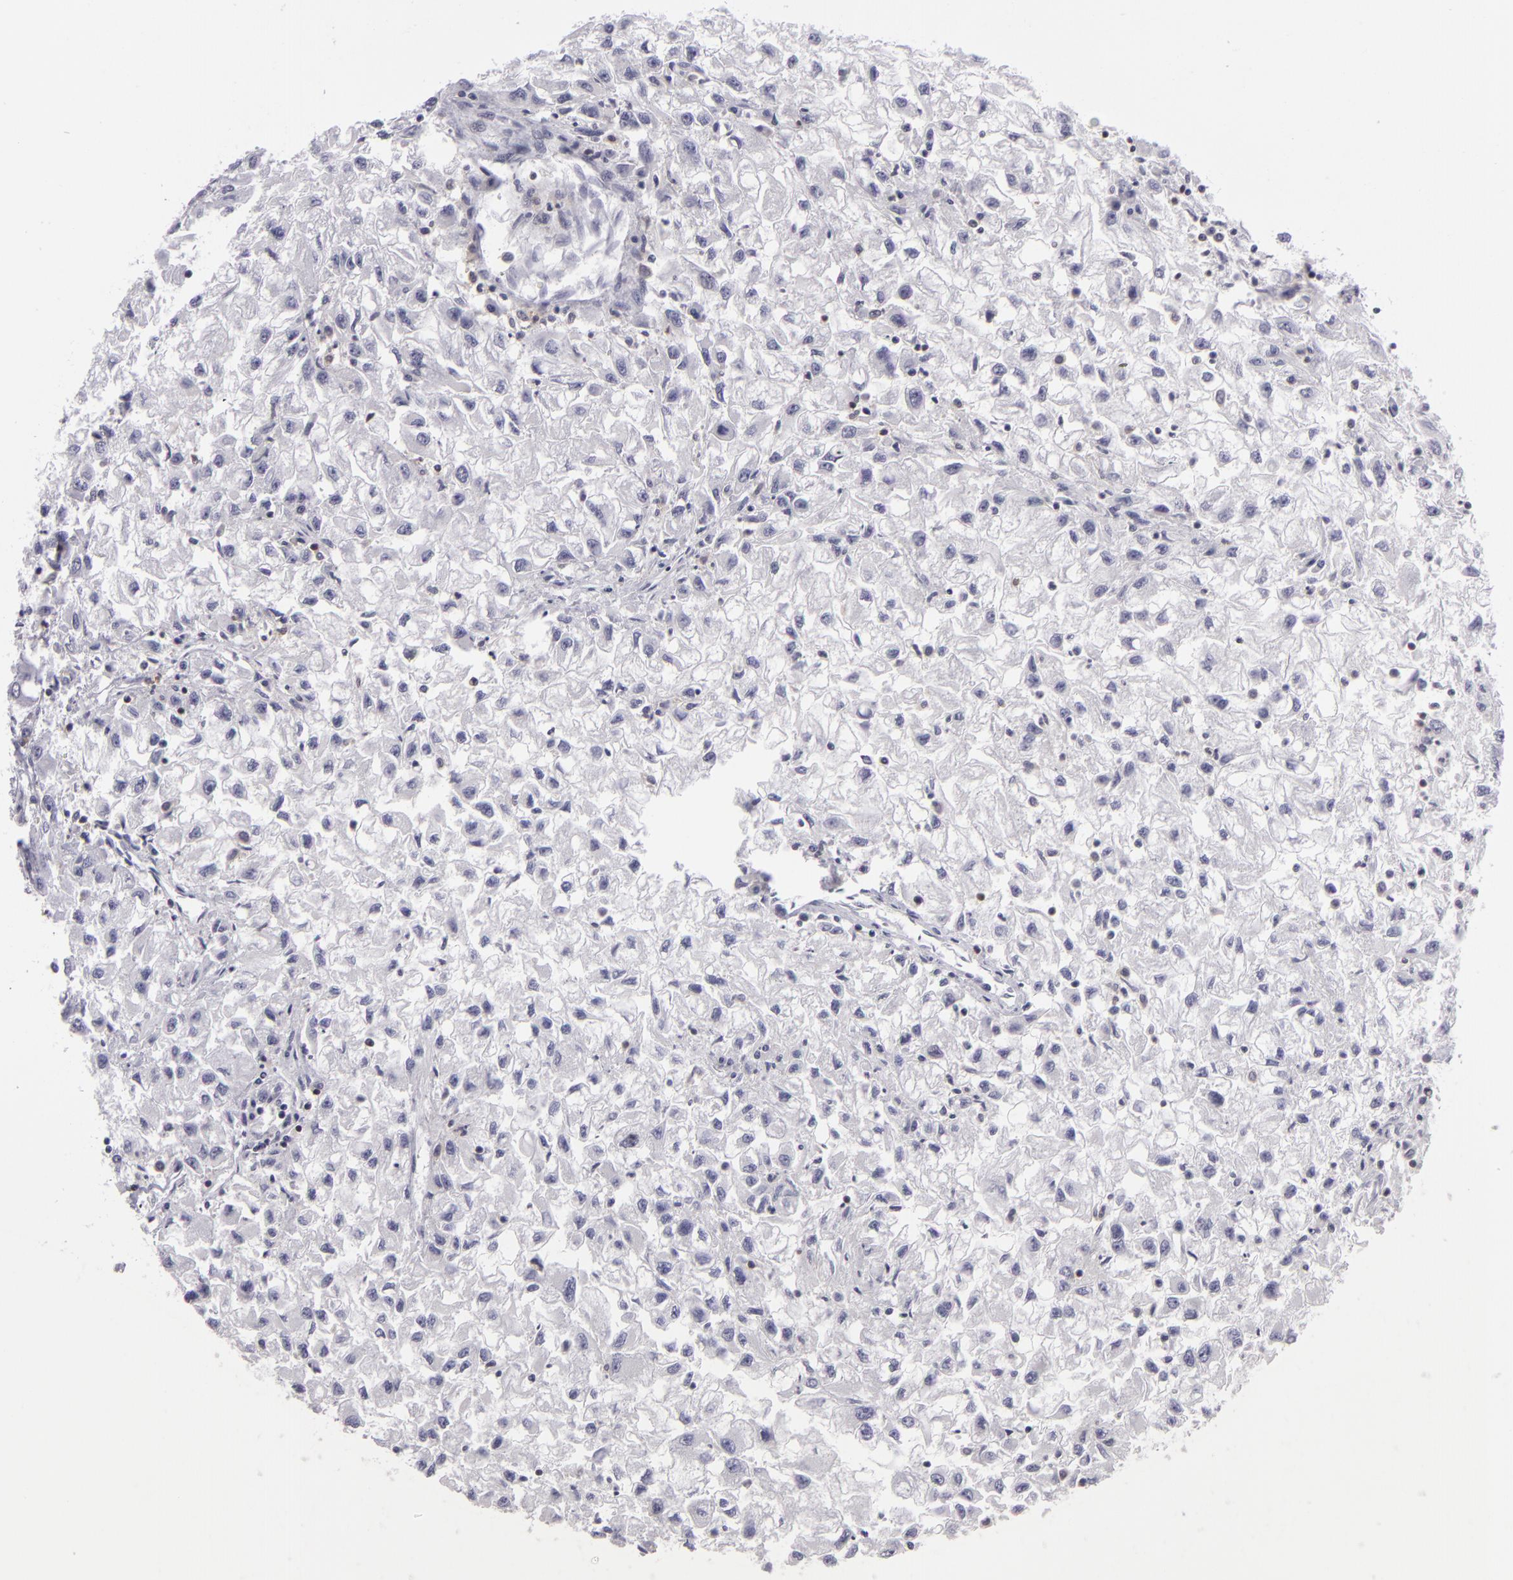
{"staining": {"intensity": "negative", "quantity": "none", "location": "none"}, "tissue": "renal cancer", "cell_type": "Tumor cells", "image_type": "cancer", "snomed": [{"axis": "morphology", "description": "Adenocarcinoma, NOS"}, {"axis": "topography", "description": "Kidney"}], "caption": "Immunohistochemical staining of human renal cancer (adenocarcinoma) shows no significant positivity in tumor cells. (DAB IHC visualized using brightfield microscopy, high magnification).", "gene": "KCNAB2", "patient": {"sex": "male", "age": 59}}